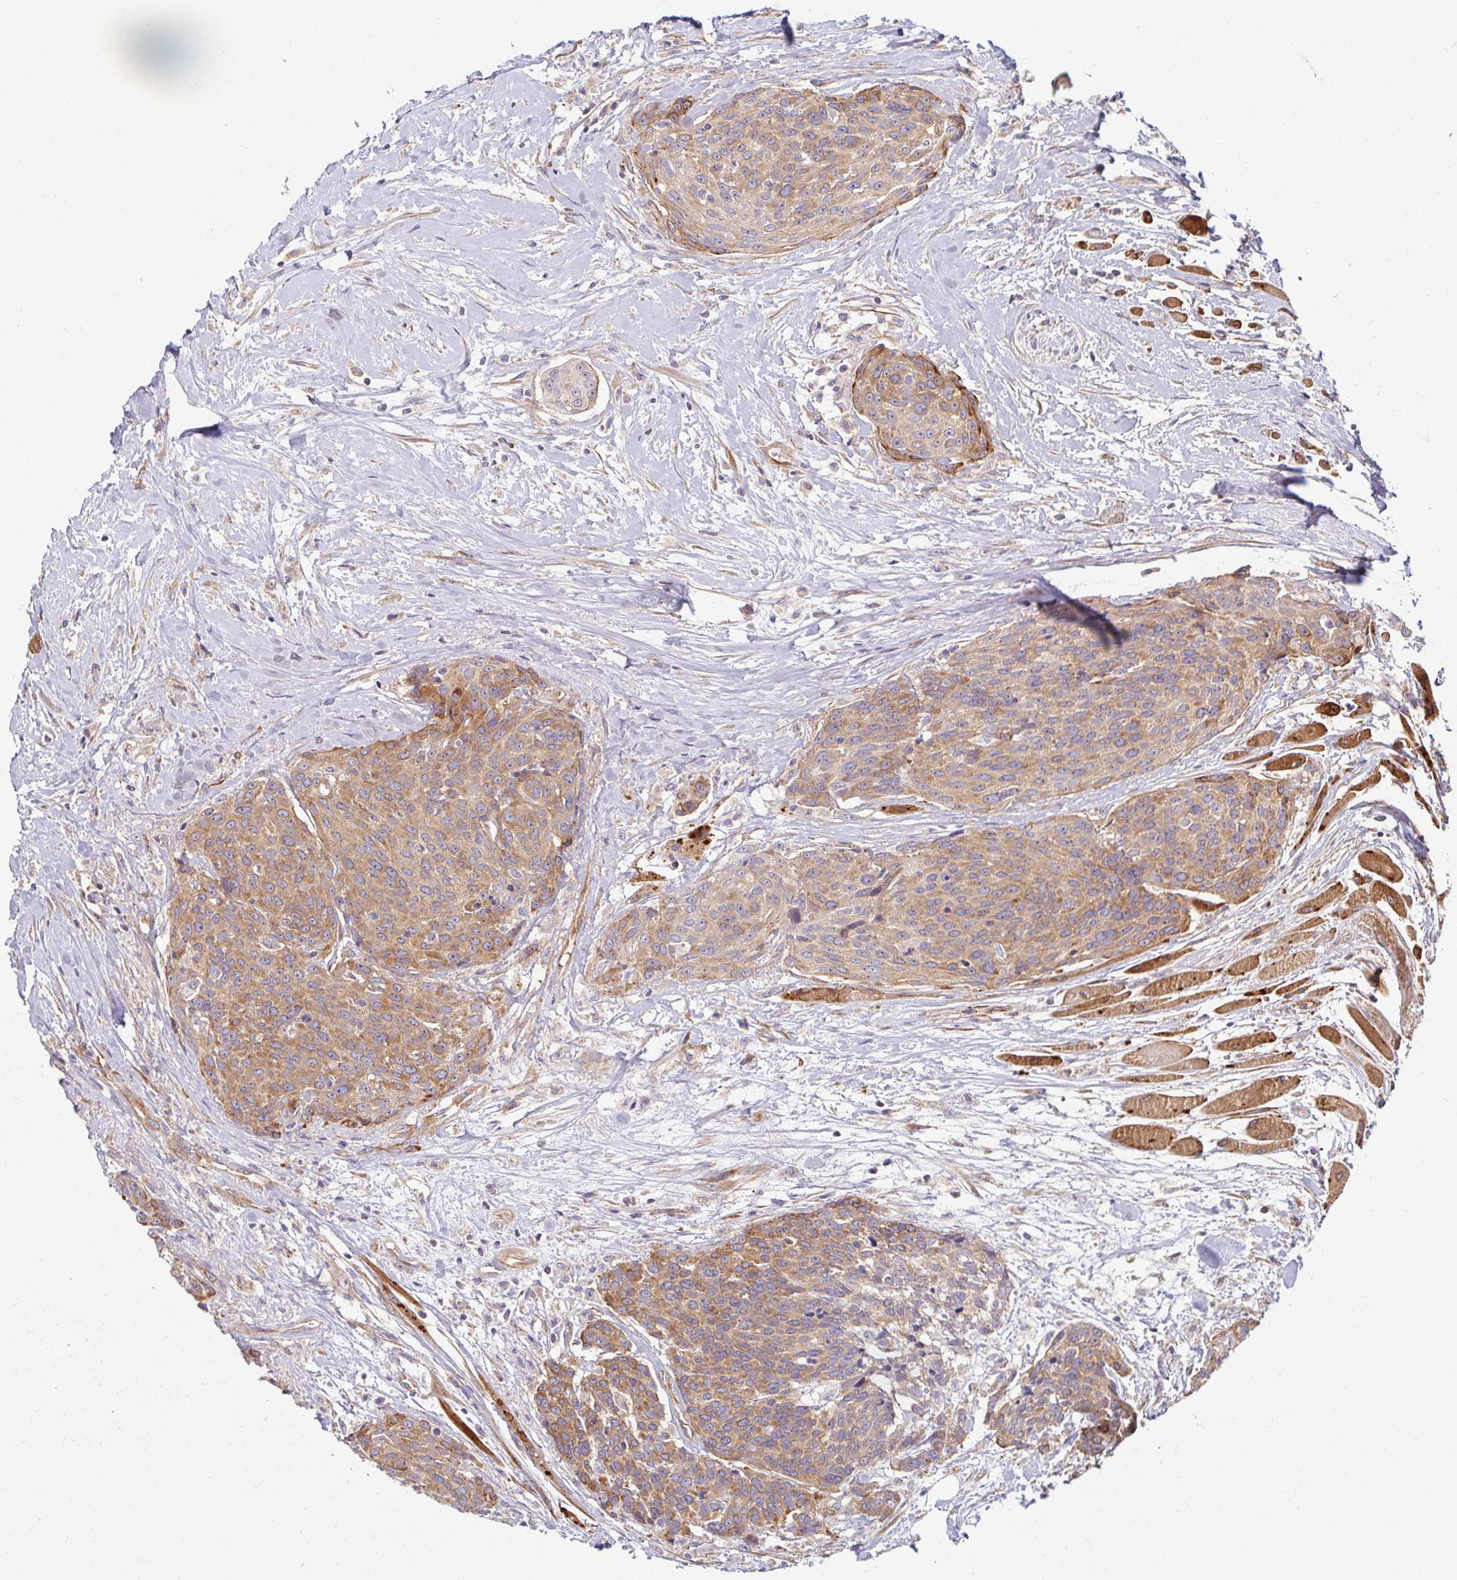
{"staining": {"intensity": "weak", "quantity": ">75%", "location": "cytoplasmic/membranous"}, "tissue": "head and neck cancer", "cell_type": "Tumor cells", "image_type": "cancer", "snomed": [{"axis": "morphology", "description": "Squamous cell carcinoma, NOS"}, {"axis": "topography", "description": "Oral tissue"}, {"axis": "topography", "description": "Head-Neck"}], "caption": "Human head and neck cancer (squamous cell carcinoma) stained for a protein (brown) displays weak cytoplasmic/membranous positive positivity in about >75% of tumor cells.", "gene": "BTF3", "patient": {"sex": "male", "age": 64}}